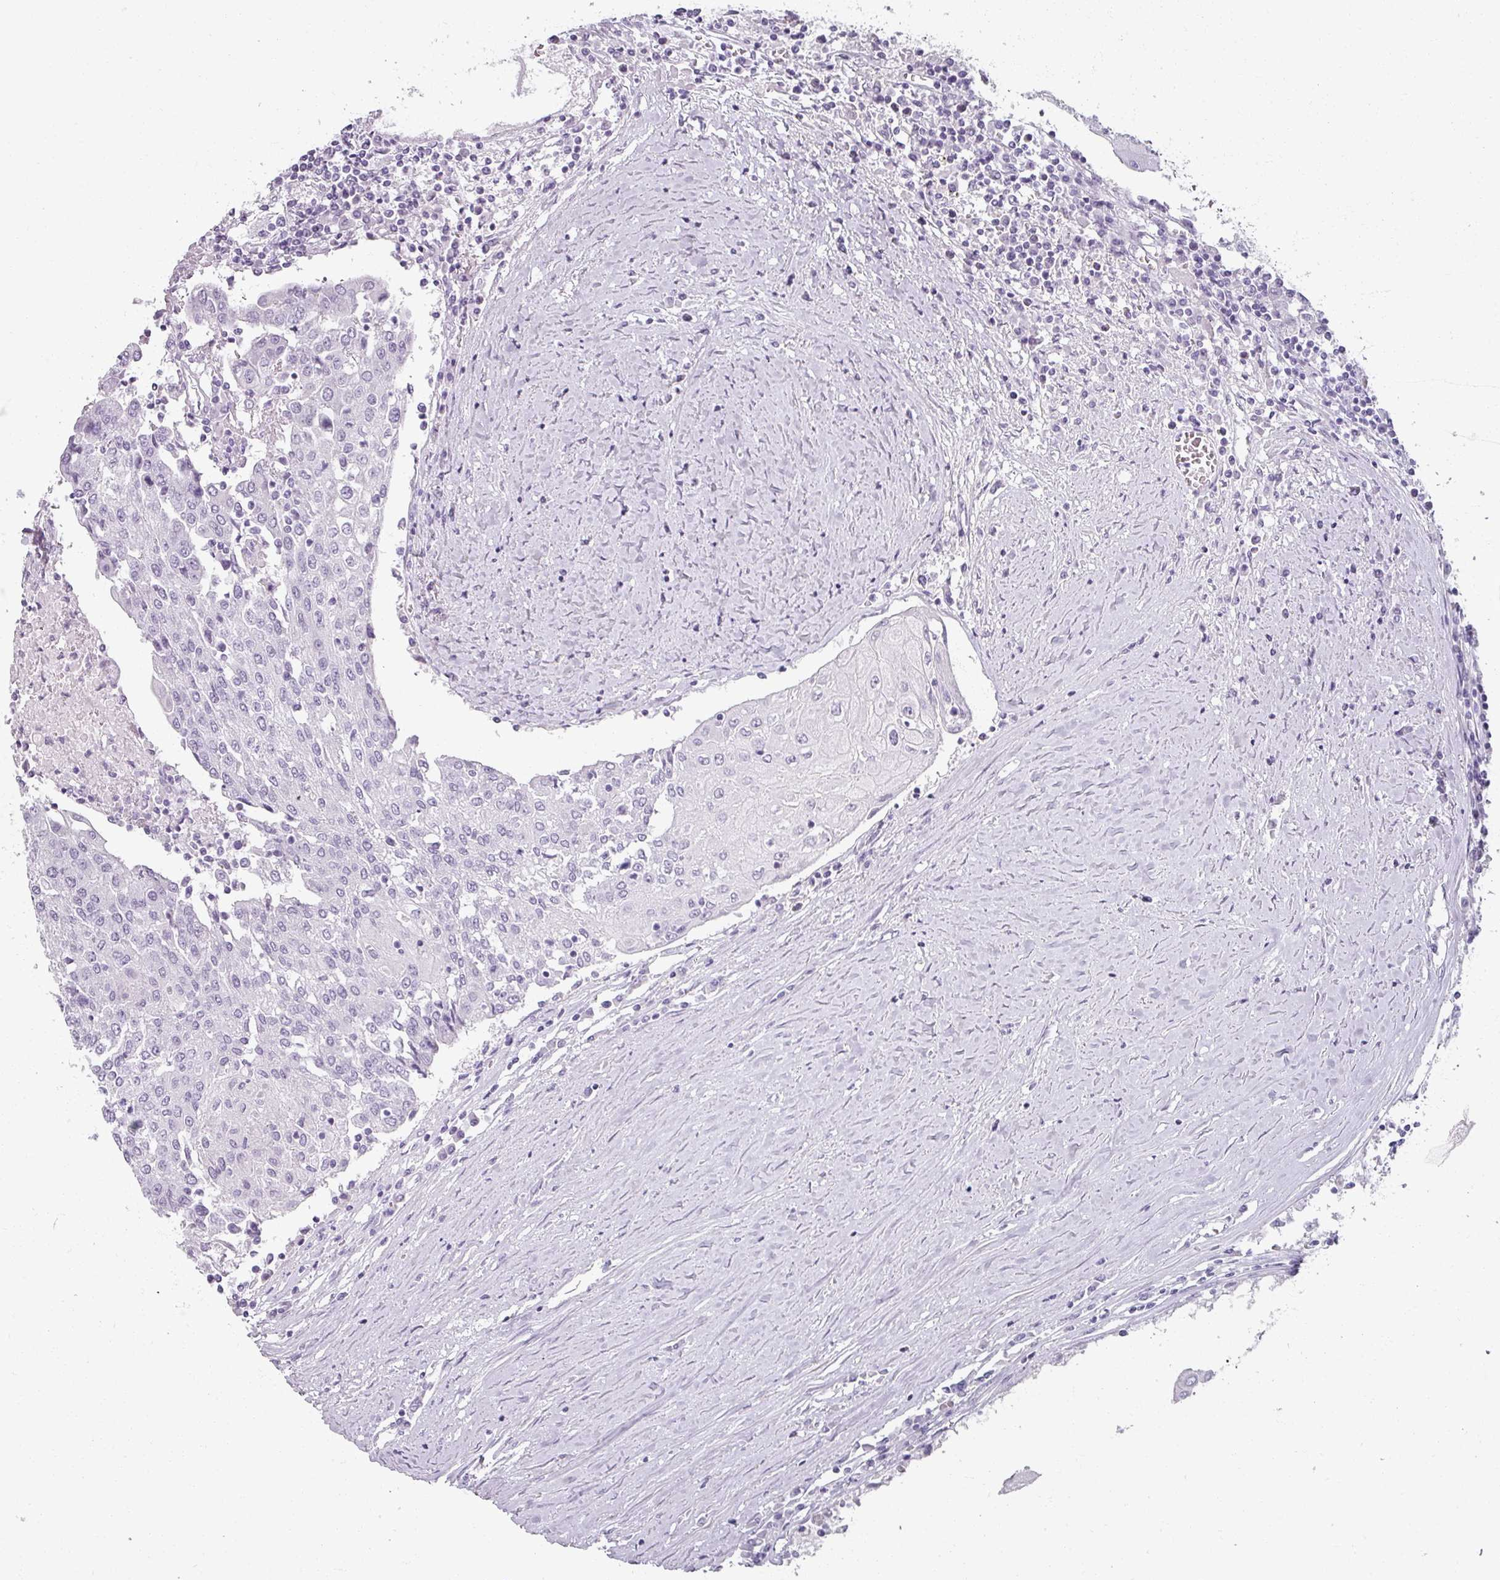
{"staining": {"intensity": "negative", "quantity": "none", "location": "none"}, "tissue": "urothelial cancer", "cell_type": "Tumor cells", "image_type": "cancer", "snomed": [{"axis": "morphology", "description": "Urothelial carcinoma, High grade"}, {"axis": "topography", "description": "Urinary bladder"}], "caption": "There is no significant positivity in tumor cells of urothelial carcinoma (high-grade).", "gene": "REG3G", "patient": {"sex": "female", "age": 85}}